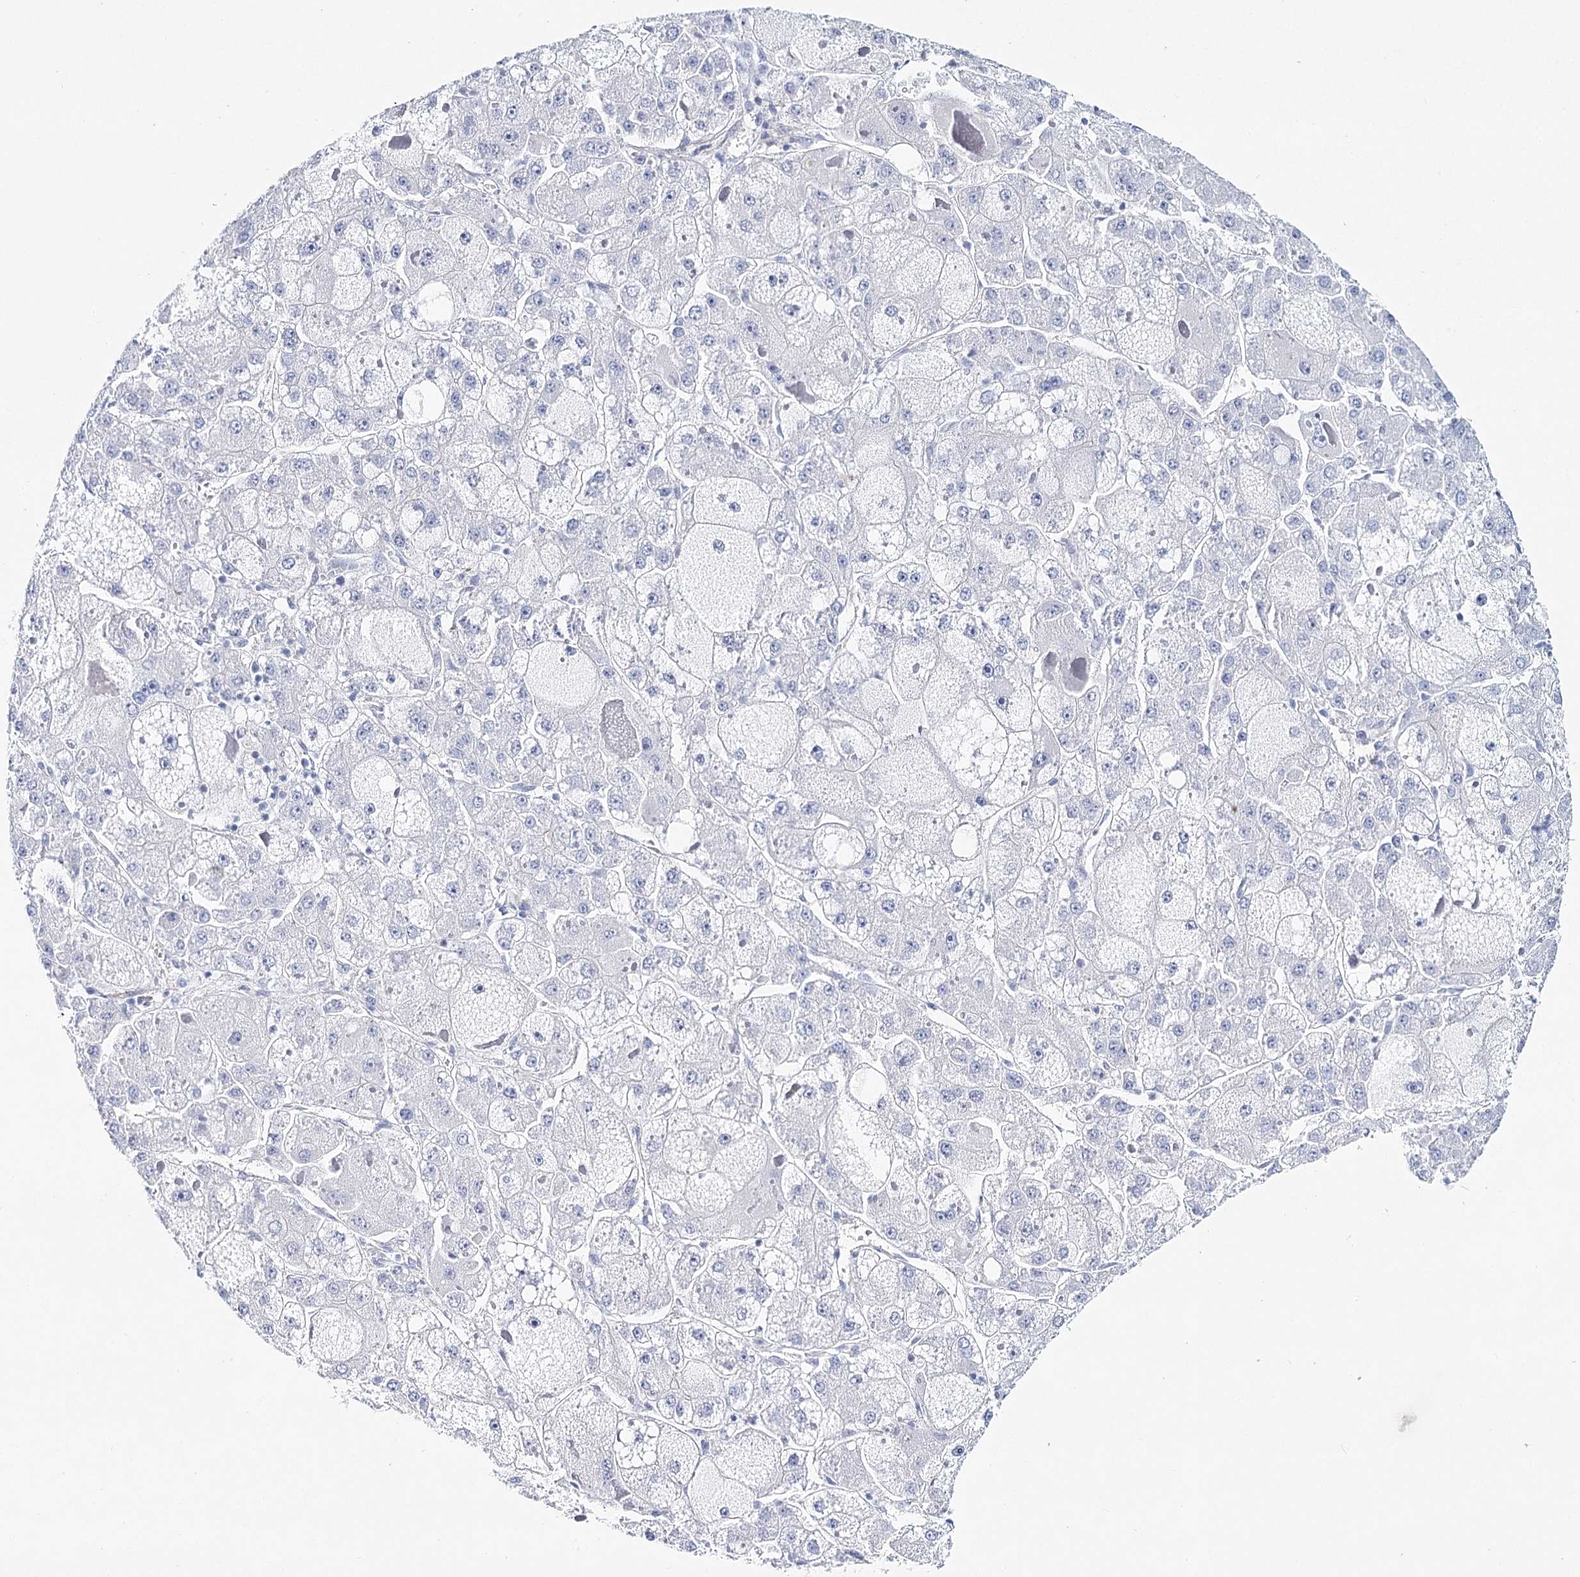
{"staining": {"intensity": "negative", "quantity": "none", "location": "none"}, "tissue": "liver cancer", "cell_type": "Tumor cells", "image_type": "cancer", "snomed": [{"axis": "morphology", "description": "Carcinoma, Hepatocellular, NOS"}, {"axis": "topography", "description": "Liver"}], "caption": "Protein analysis of liver cancer (hepatocellular carcinoma) shows no significant positivity in tumor cells. (Brightfield microscopy of DAB immunohistochemistry (IHC) at high magnification).", "gene": "ANKRD23", "patient": {"sex": "female", "age": 73}}